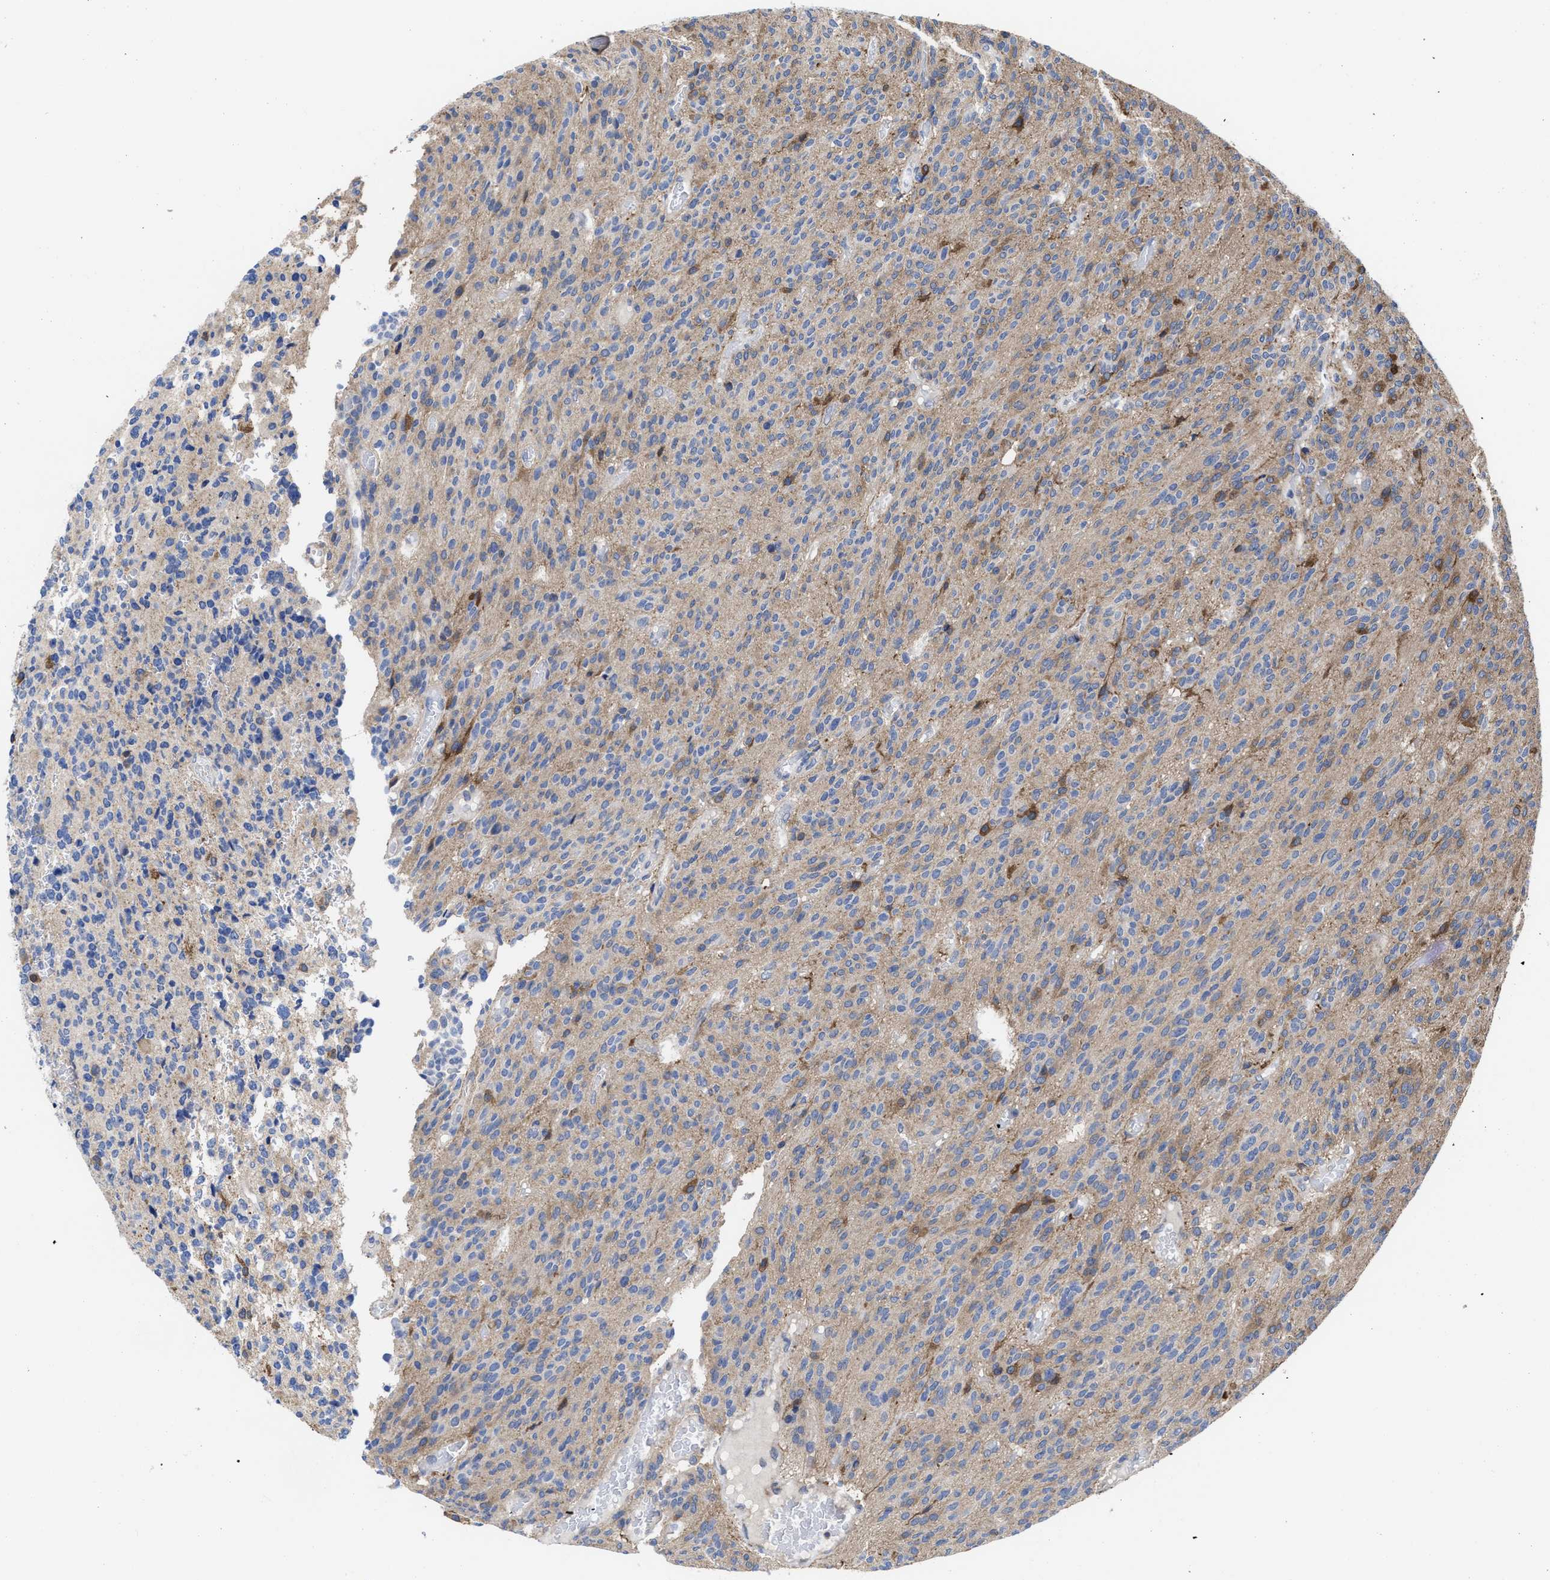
{"staining": {"intensity": "weak", "quantity": "25%-75%", "location": "cytoplasmic/membranous"}, "tissue": "glioma", "cell_type": "Tumor cells", "image_type": "cancer", "snomed": [{"axis": "morphology", "description": "Glioma, malignant, High grade"}, {"axis": "topography", "description": "Brain"}], "caption": "An immunohistochemistry (IHC) image of neoplastic tissue is shown. Protein staining in brown highlights weak cytoplasmic/membranous positivity in glioma within tumor cells.", "gene": "TXNDC17", "patient": {"sex": "male", "age": 34}}